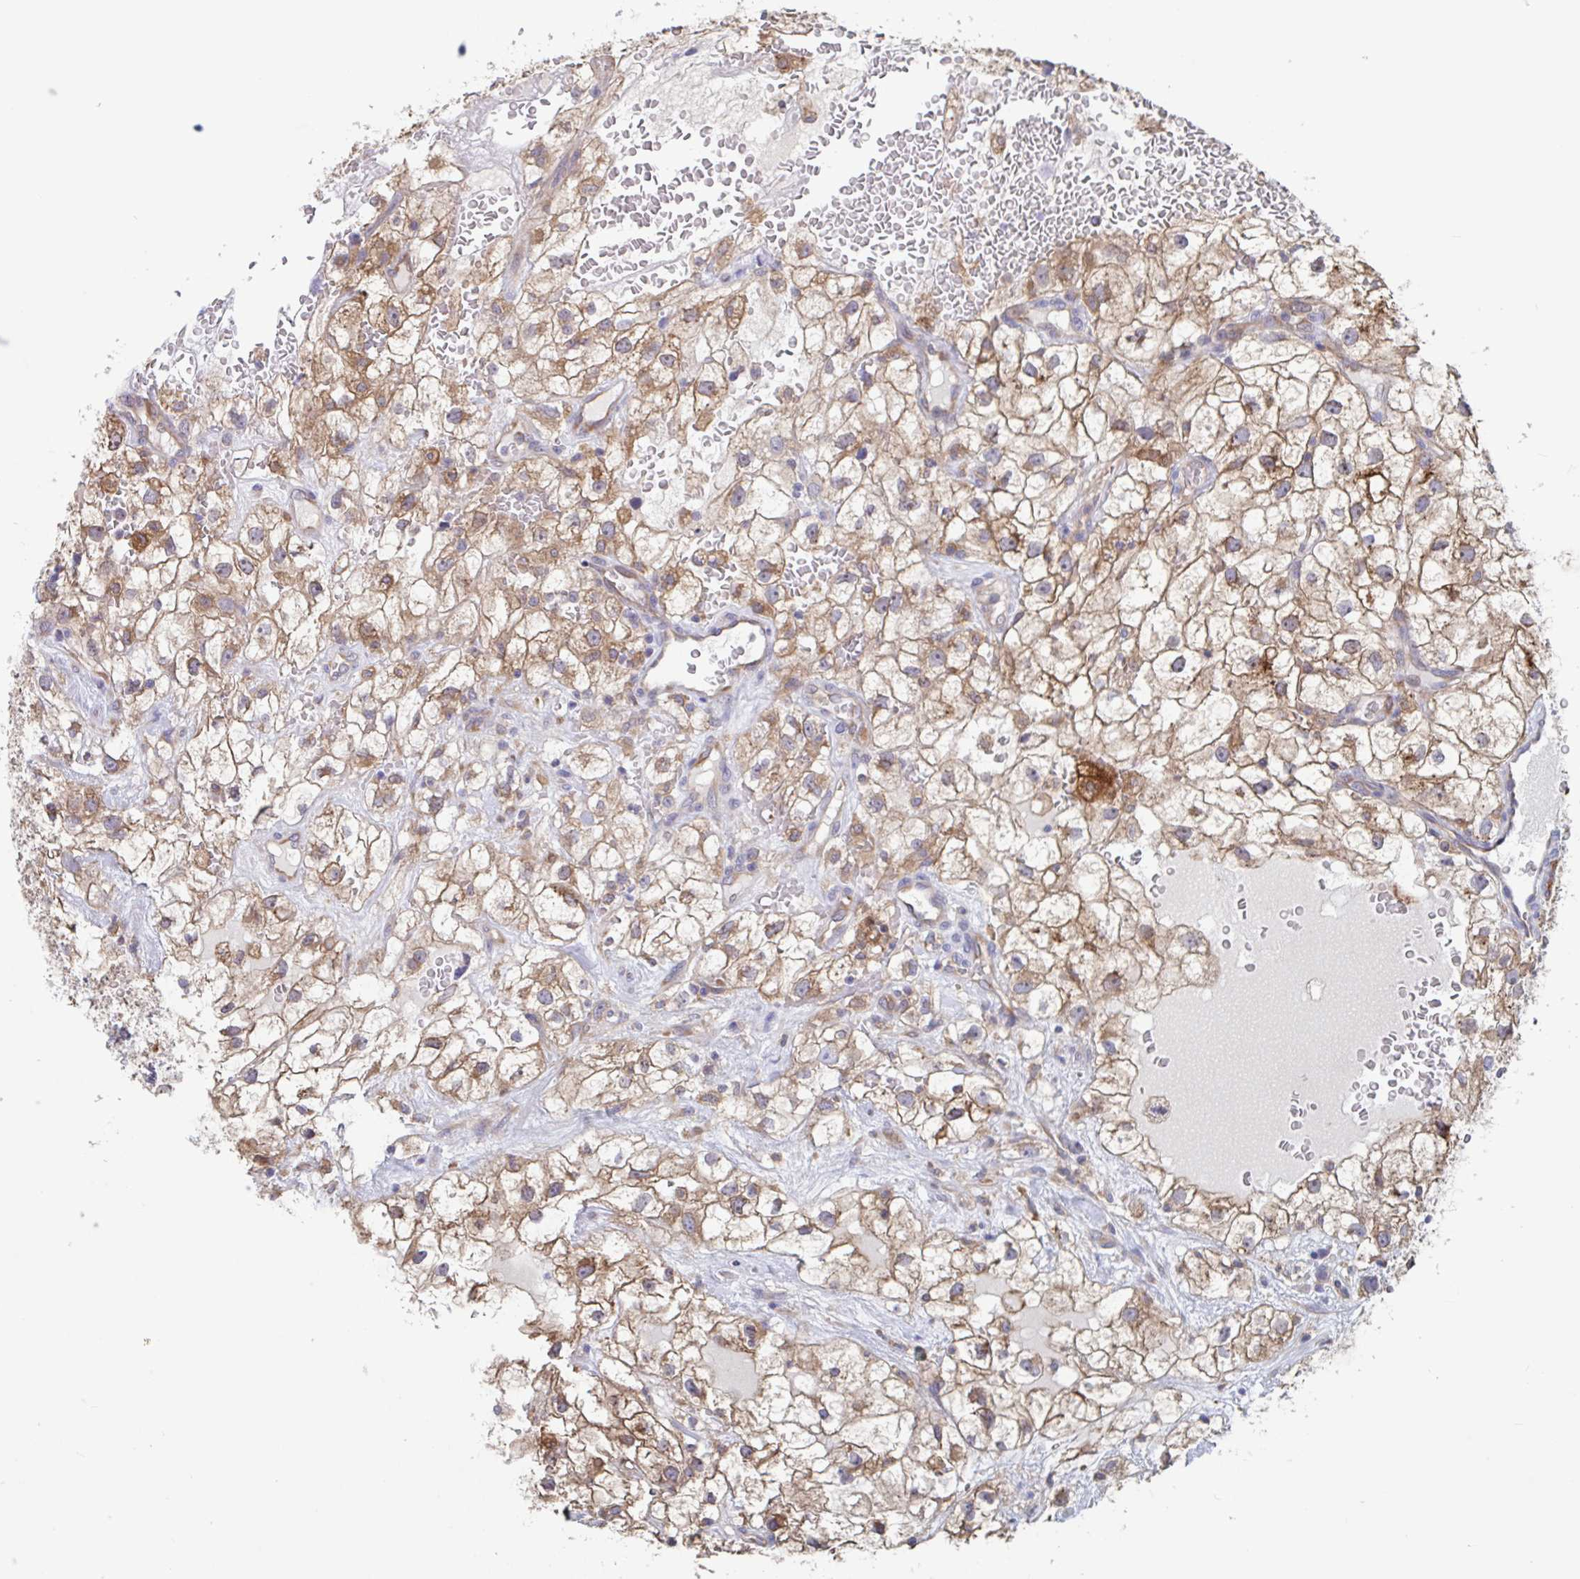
{"staining": {"intensity": "moderate", "quantity": "25%-75%", "location": "cytoplasmic/membranous"}, "tissue": "renal cancer", "cell_type": "Tumor cells", "image_type": "cancer", "snomed": [{"axis": "morphology", "description": "Adenocarcinoma, NOS"}, {"axis": "topography", "description": "Kidney"}], "caption": "Immunohistochemical staining of human renal adenocarcinoma displays moderate cytoplasmic/membranous protein positivity in approximately 25%-75% of tumor cells. (brown staining indicates protein expression, while blue staining denotes nuclei).", "gene": "SNX8", "patient": {"sex": "male", "age": 59}}